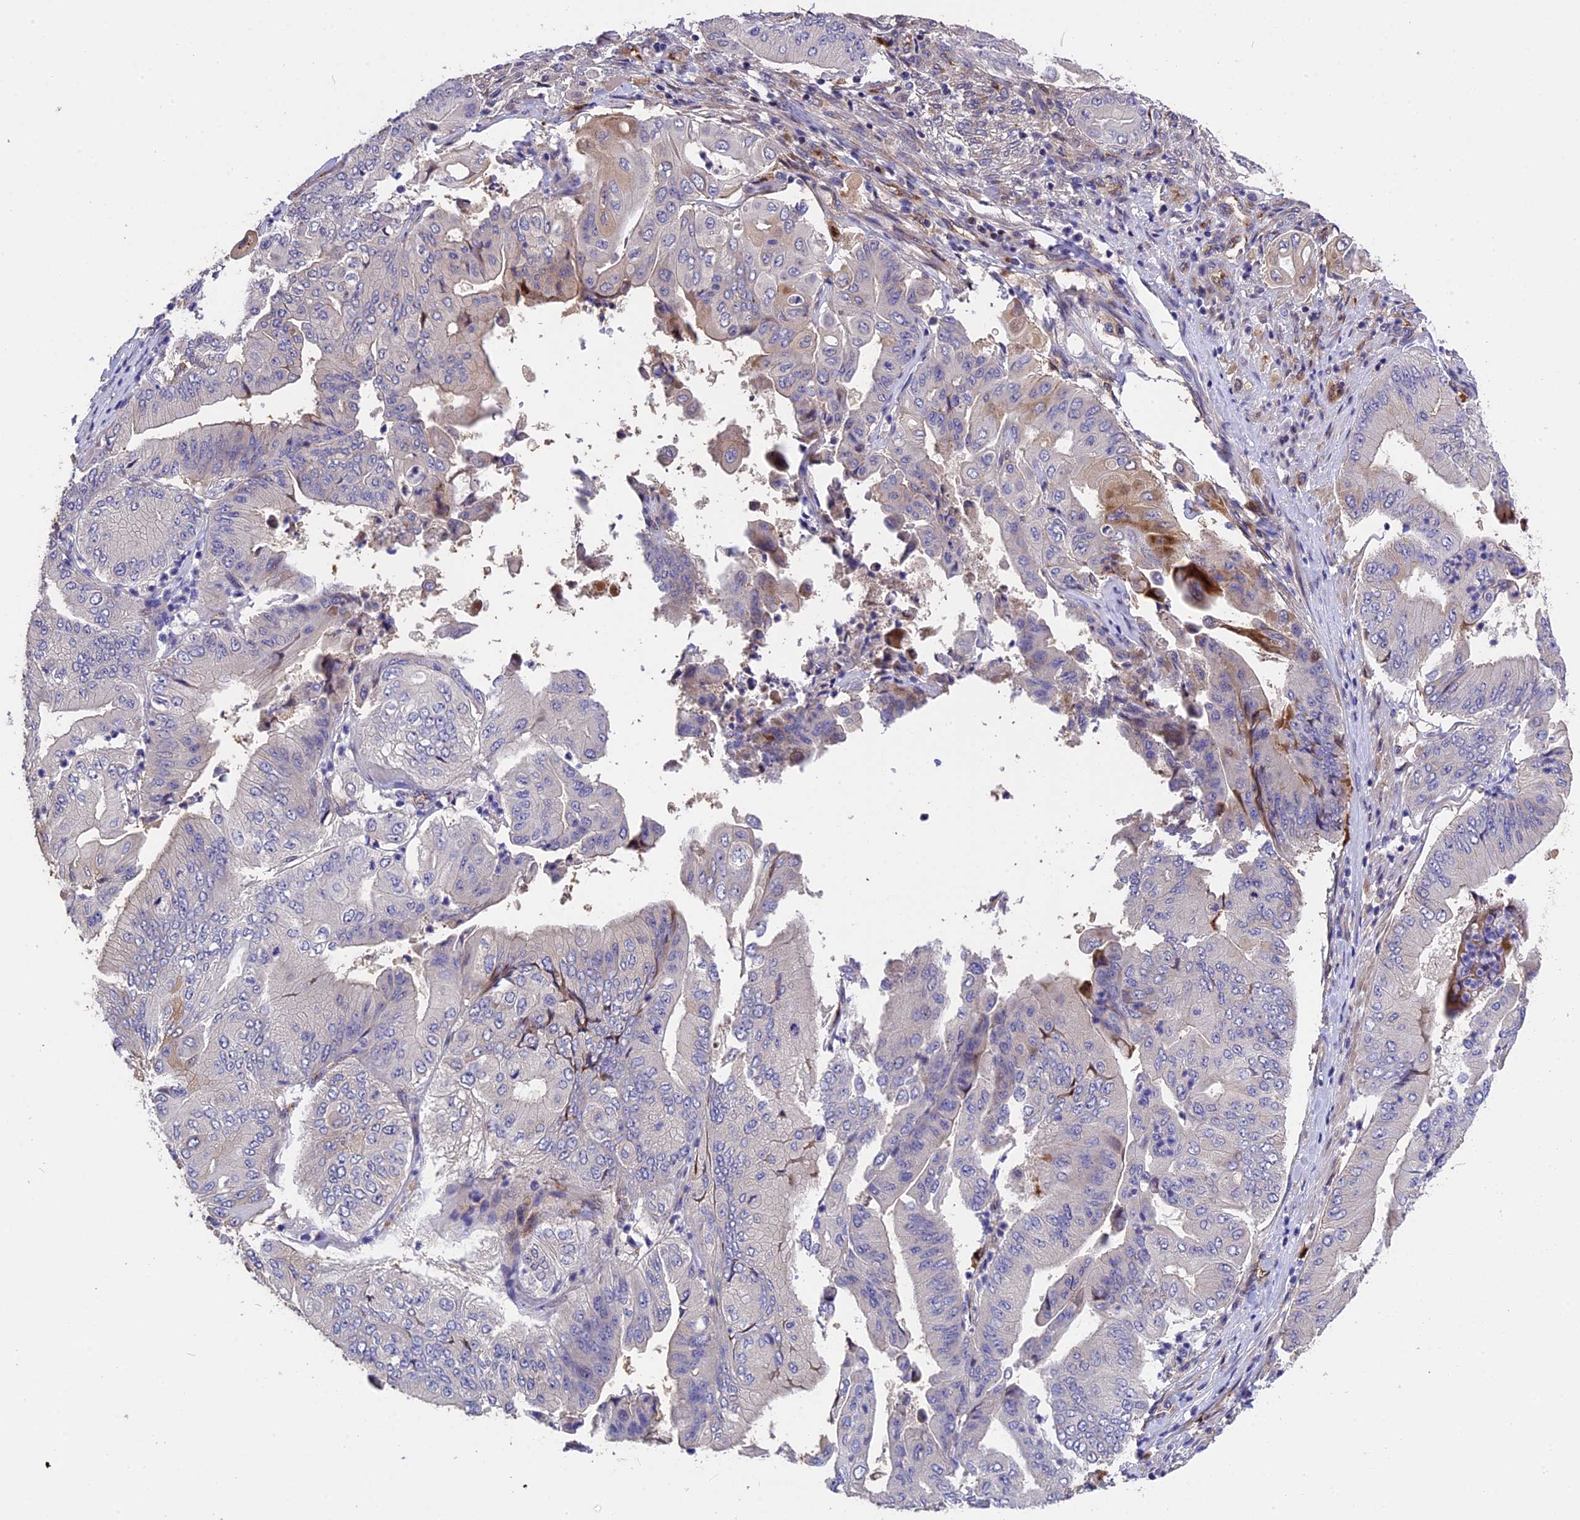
{"staining": {"intensity": "weak", "quantity": "<25%", "location": "cytoplasmic/membranous"}, "tissue": "pancreatic cancer", "cell_type": "Tumor cells", "image_type": "cancer", "snomed": [{"axis": "morphology", "description": "Adenocarcinoma, NOS"}, {"axis": "topography", "description": "Pancreas"}], "caption": "High power microscopy histopathology image of an immunohistochemistry micrograph of adenocarcinoma (pancreatic), revealing no significant expression in tumor cells.", "gene": "MFSD2A", "patient": {"sex": "female", "age": 77}}